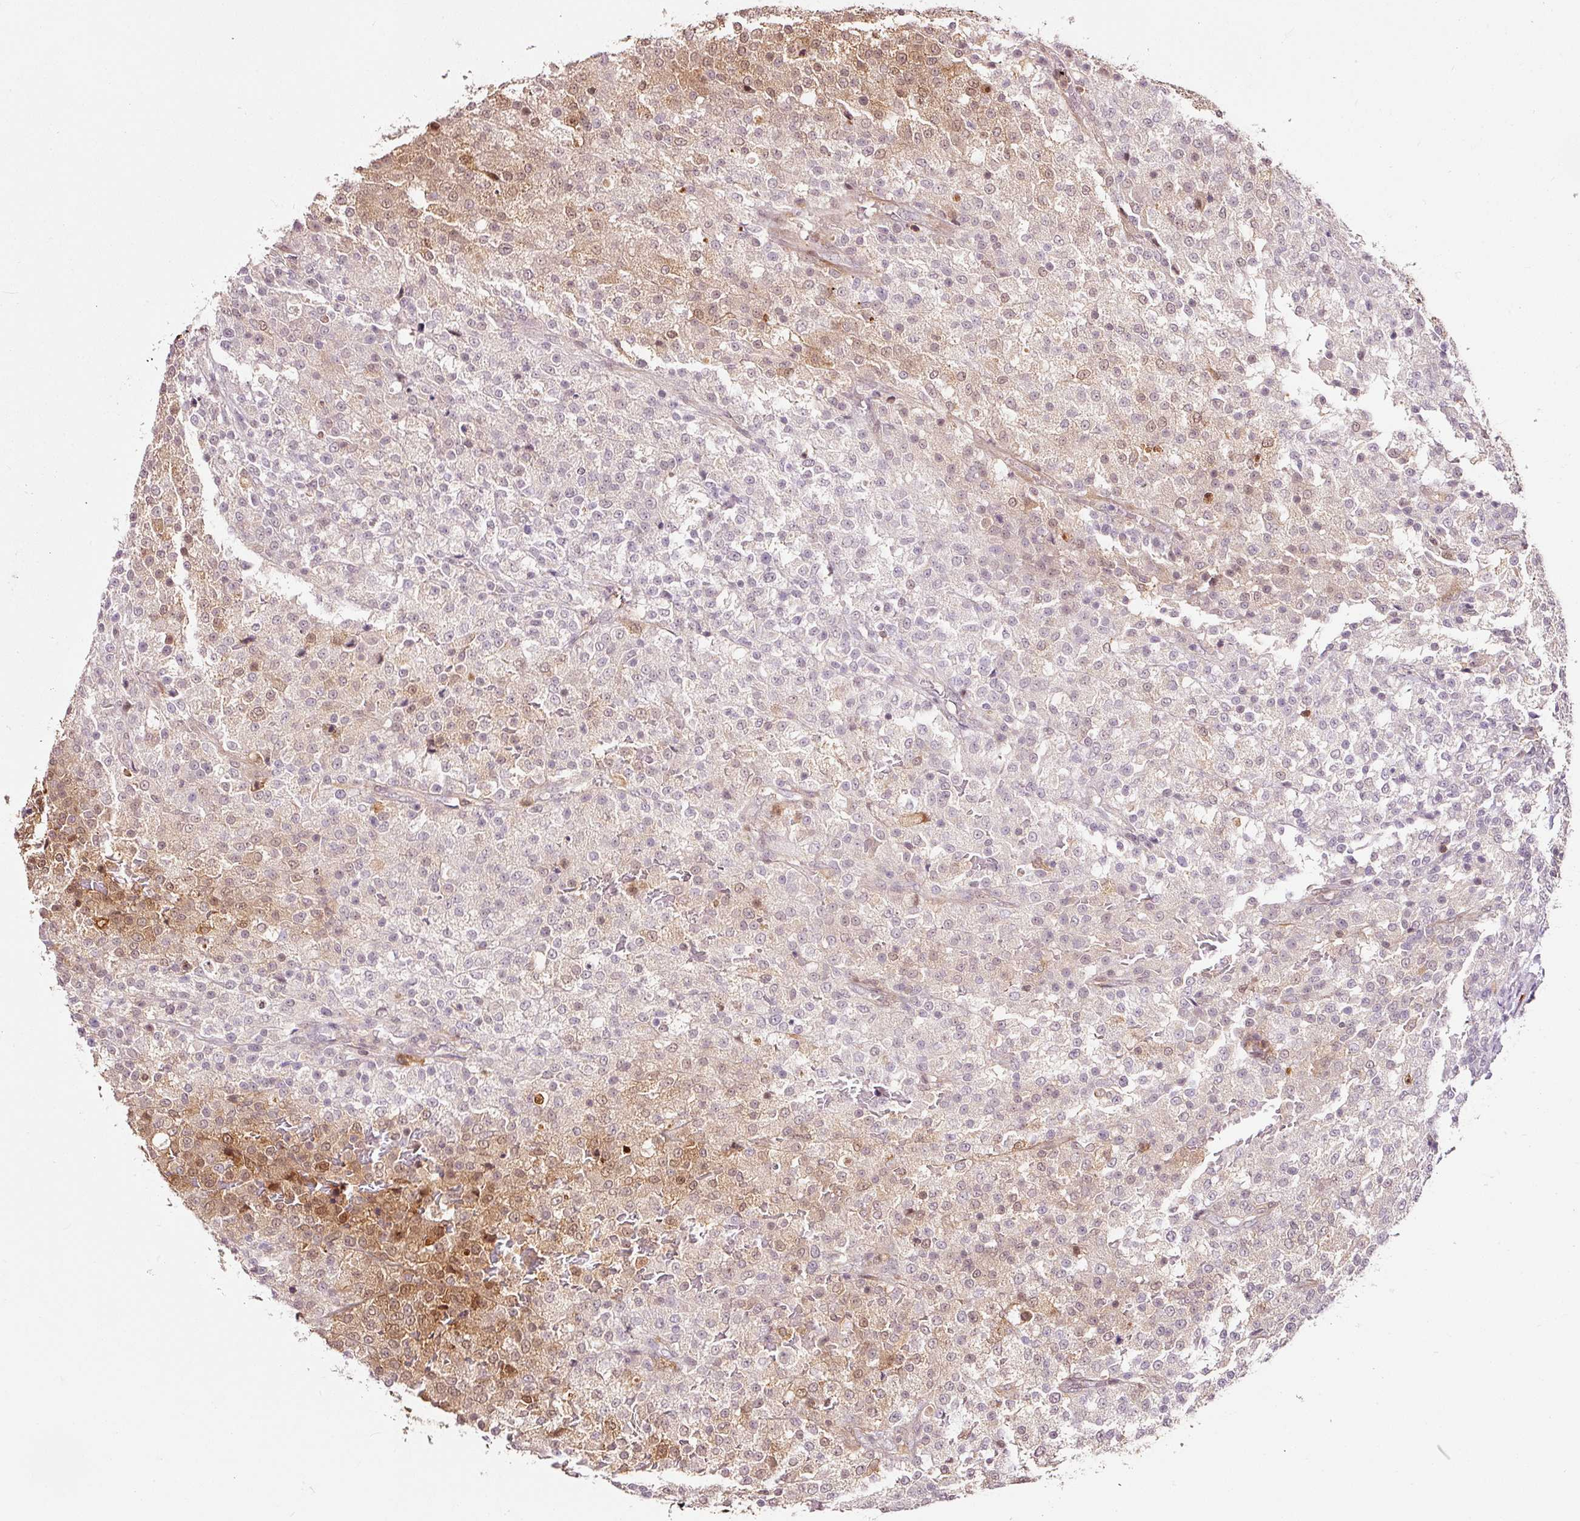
{"staining": {"intensity": "moderate", "quantity": "25%-75%", "location": "nuclear"}, "tissue": "testis cancer", "cell_type": "Tumor cells", "image_type": "cancer", "snomed": [{"axis": "morphology", "description": "Seminoma, NOS"}, {"axis": "topography", "description": "Testis"}], "caption": "There is medium levels of moderate nuclear expression in tumor cells of seminoma (testis), as demonstrated by immunohistochemical staining (brown color).", "gene": "FBXL14", "patient": {"sex": "male", "age": 59}}